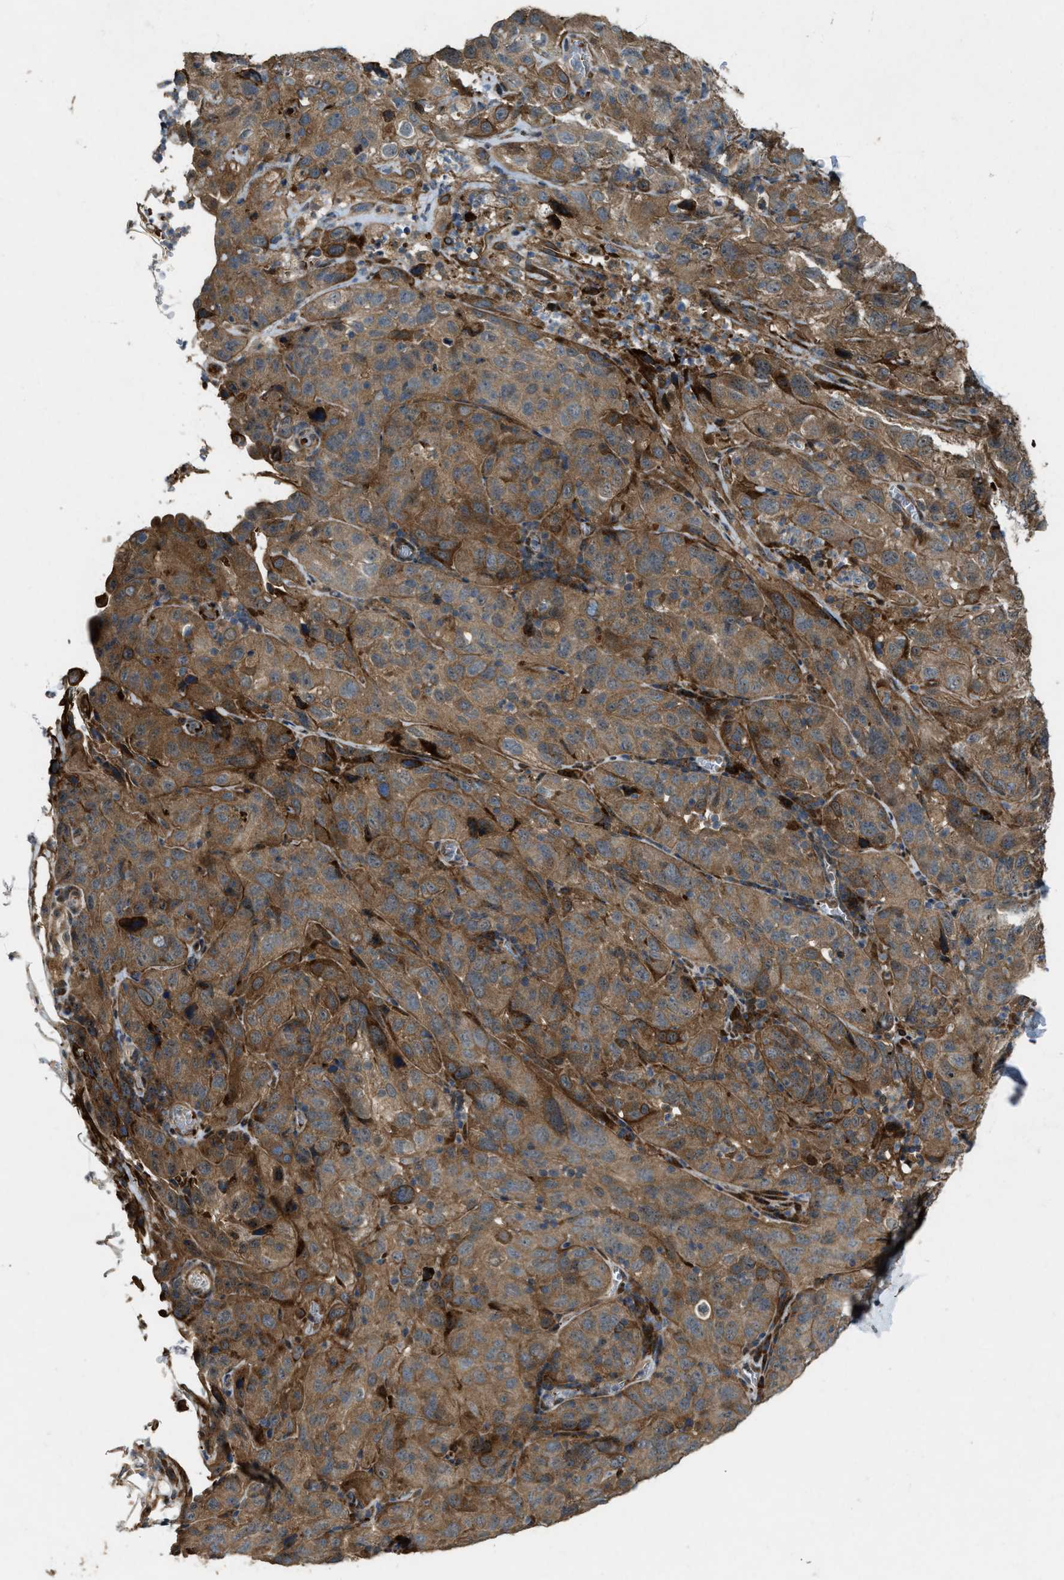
{"staining": {"intensity": "moderate", "quantity": ">75%", "location": "cytoplasmic/membranous"}, "tissue": "cervical cancer", "cell_type": "Tumor cells", "image_type": "cancer", "snomed": [{"axis": "morphology", "description": "Squamous cell carcinoma, NOS"}, {"axis": "topography", "description": "Cervix"}], "caption": "Brown immunohistochemical staining in squamous cell carcinoma (cervical) demonstrates moderate cytoplasmic/membranous positivity in about >75% of tumor cells.", "gene": "LRRC72", "patient": {"sex": "female", "age": 32}}